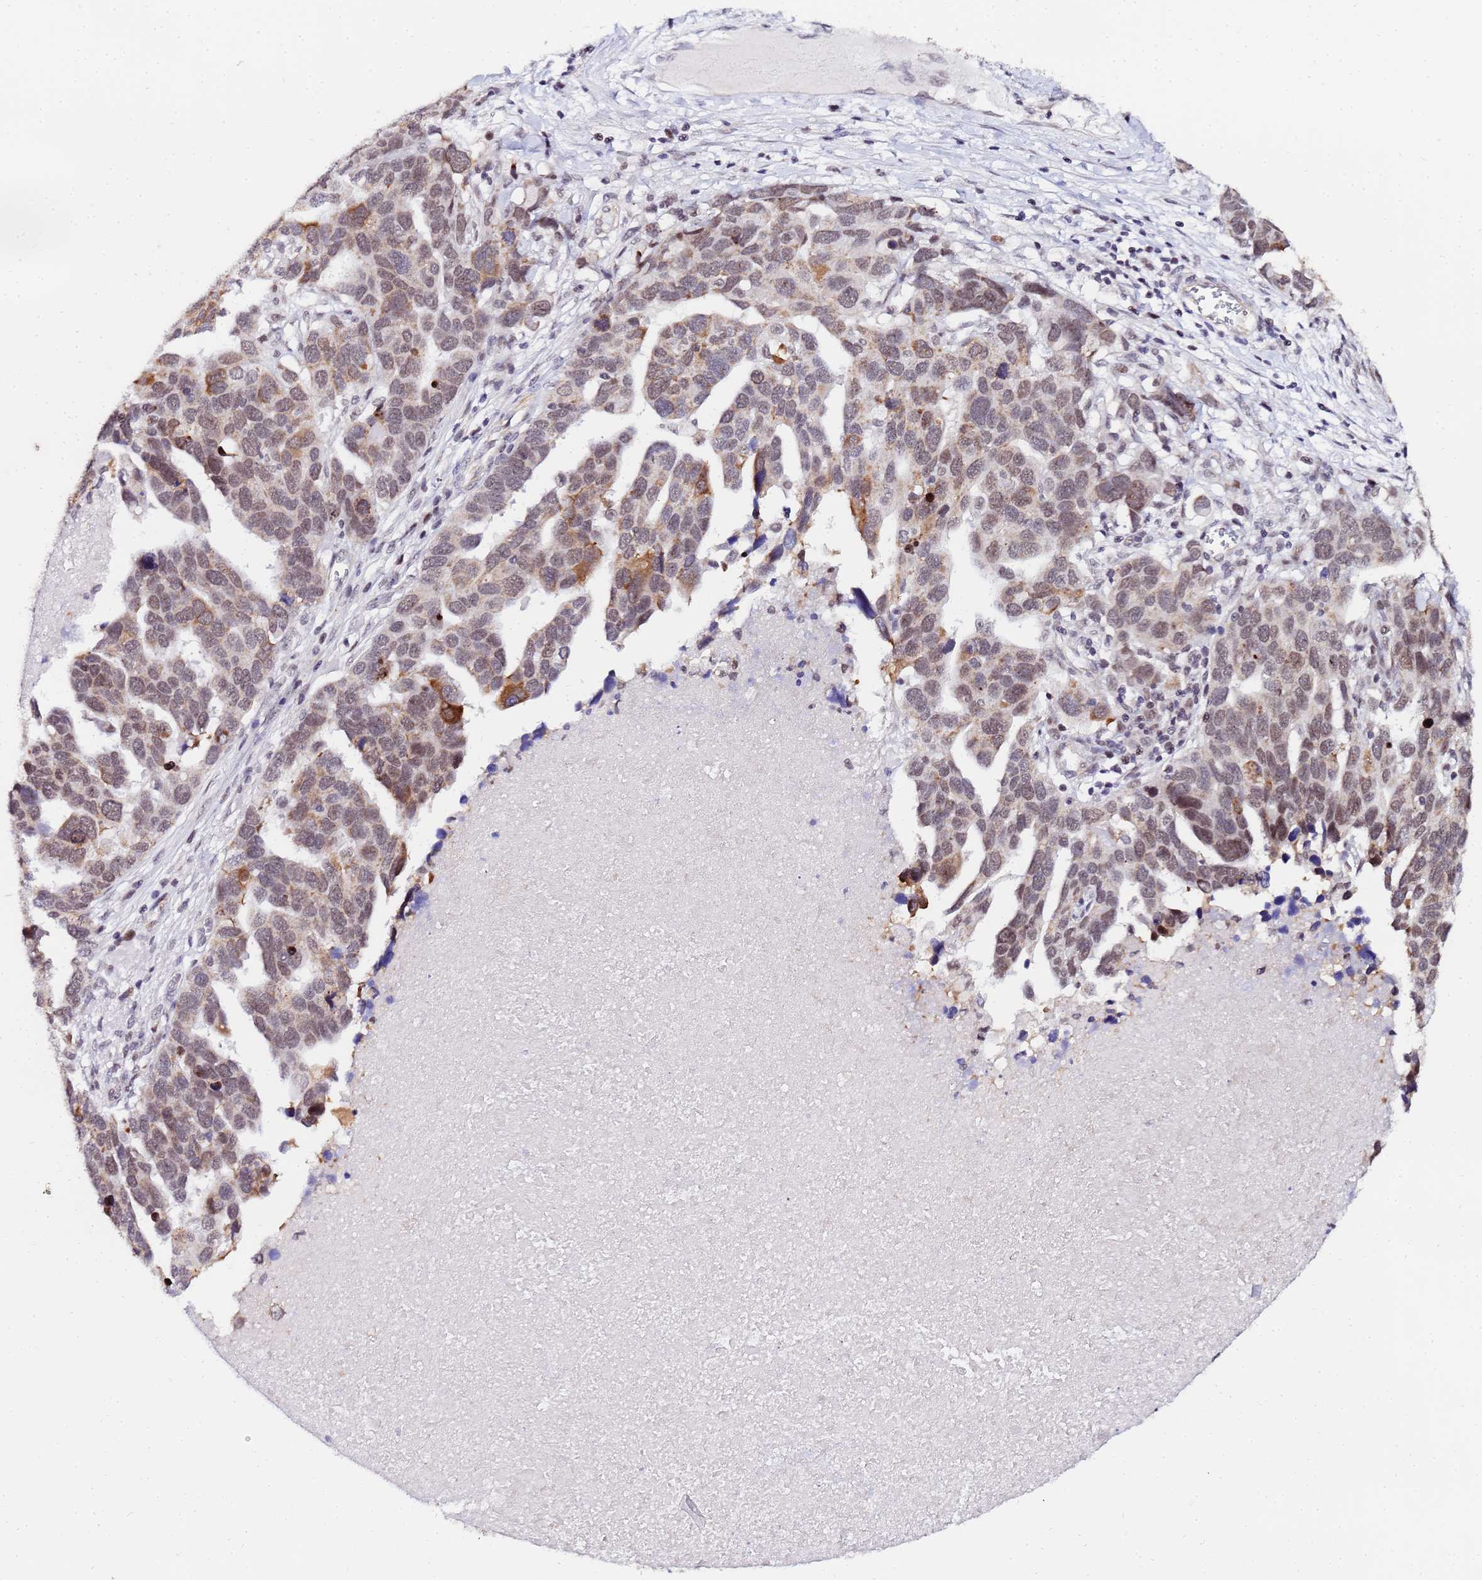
{"staining": {"intensity": "moderate", "quantity": "<25%", "location": "cytoplasmic/membranous"}, "tissue": "ovarian cancer", "cell_type": "Tumor cells", "image_type": "cancer", "snomed": [{"axis": "morphology", "description": "Cystadenocarcinoma, serous, NOS"}, {"axis": "topography", "description": "Ovary"}], "caption": "Ovarian cancer tissue demonstrates moderate cytoplasmic/membranous positivity in approximately <25% of tumor cells", "gene": "CKMT1A", "patient": {"sex": "female", "age": 54}}